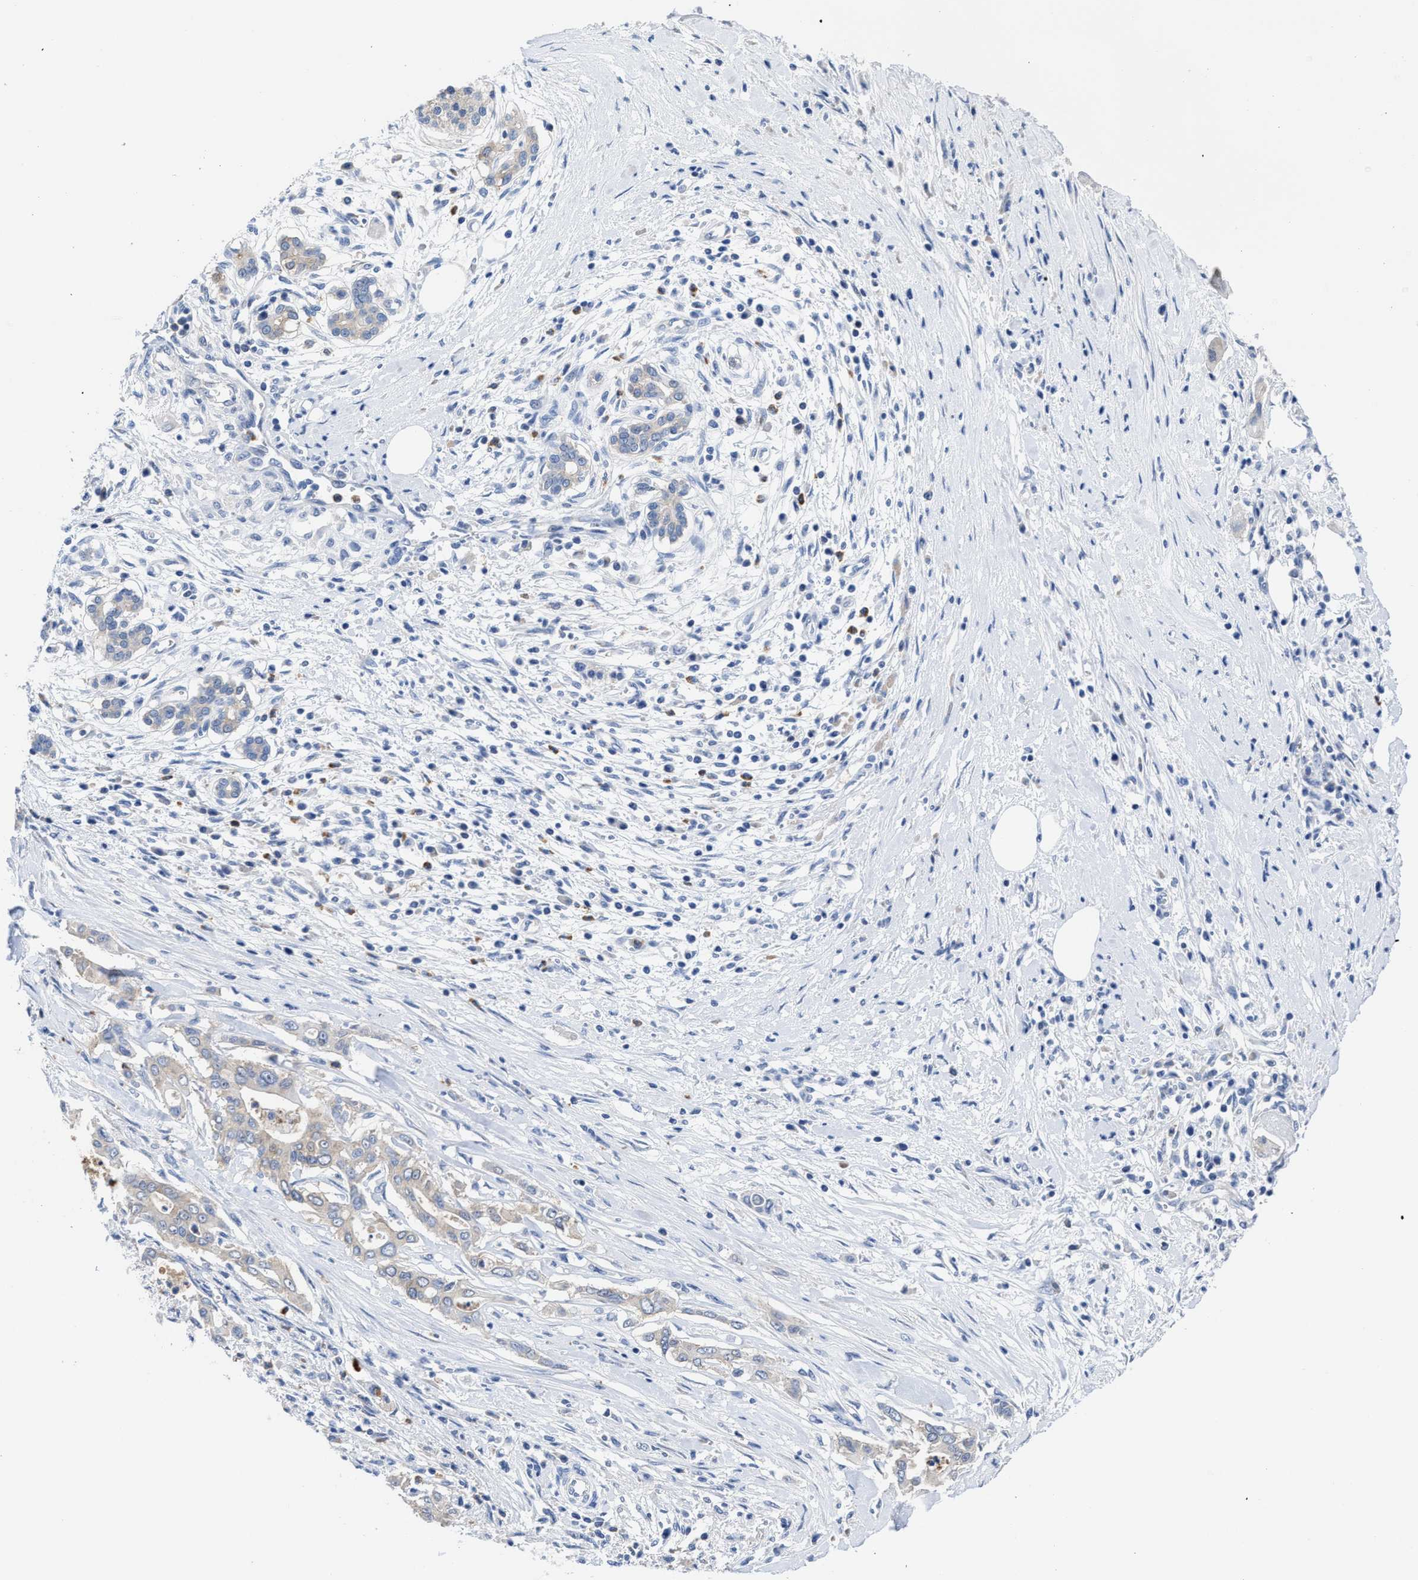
{"staining": {"intensity": "negative", "quantity": "none", "location": "none"}, "tissue": "pancreatic cancer", "cell_type": "Tumor cells", "image_type": "cancer", "snomed": [{"axis": "morphology", "description": "Adenocarcinoma, NOS"}, {"axis": "topography", "description": "Pancreas"}], "caption": "IHC photomicrograph of pancreatic adenocarcinoma stained for a protein (brown), which shows no staining in tumor cells. The staining was performed using DAB to visualize the protein expression in brown, while the nuclei were stained in blue with hematoxylin (Magnification: 20x).", "gene": "HOOK1", "patient": {"sex": "male", "age": 58}}